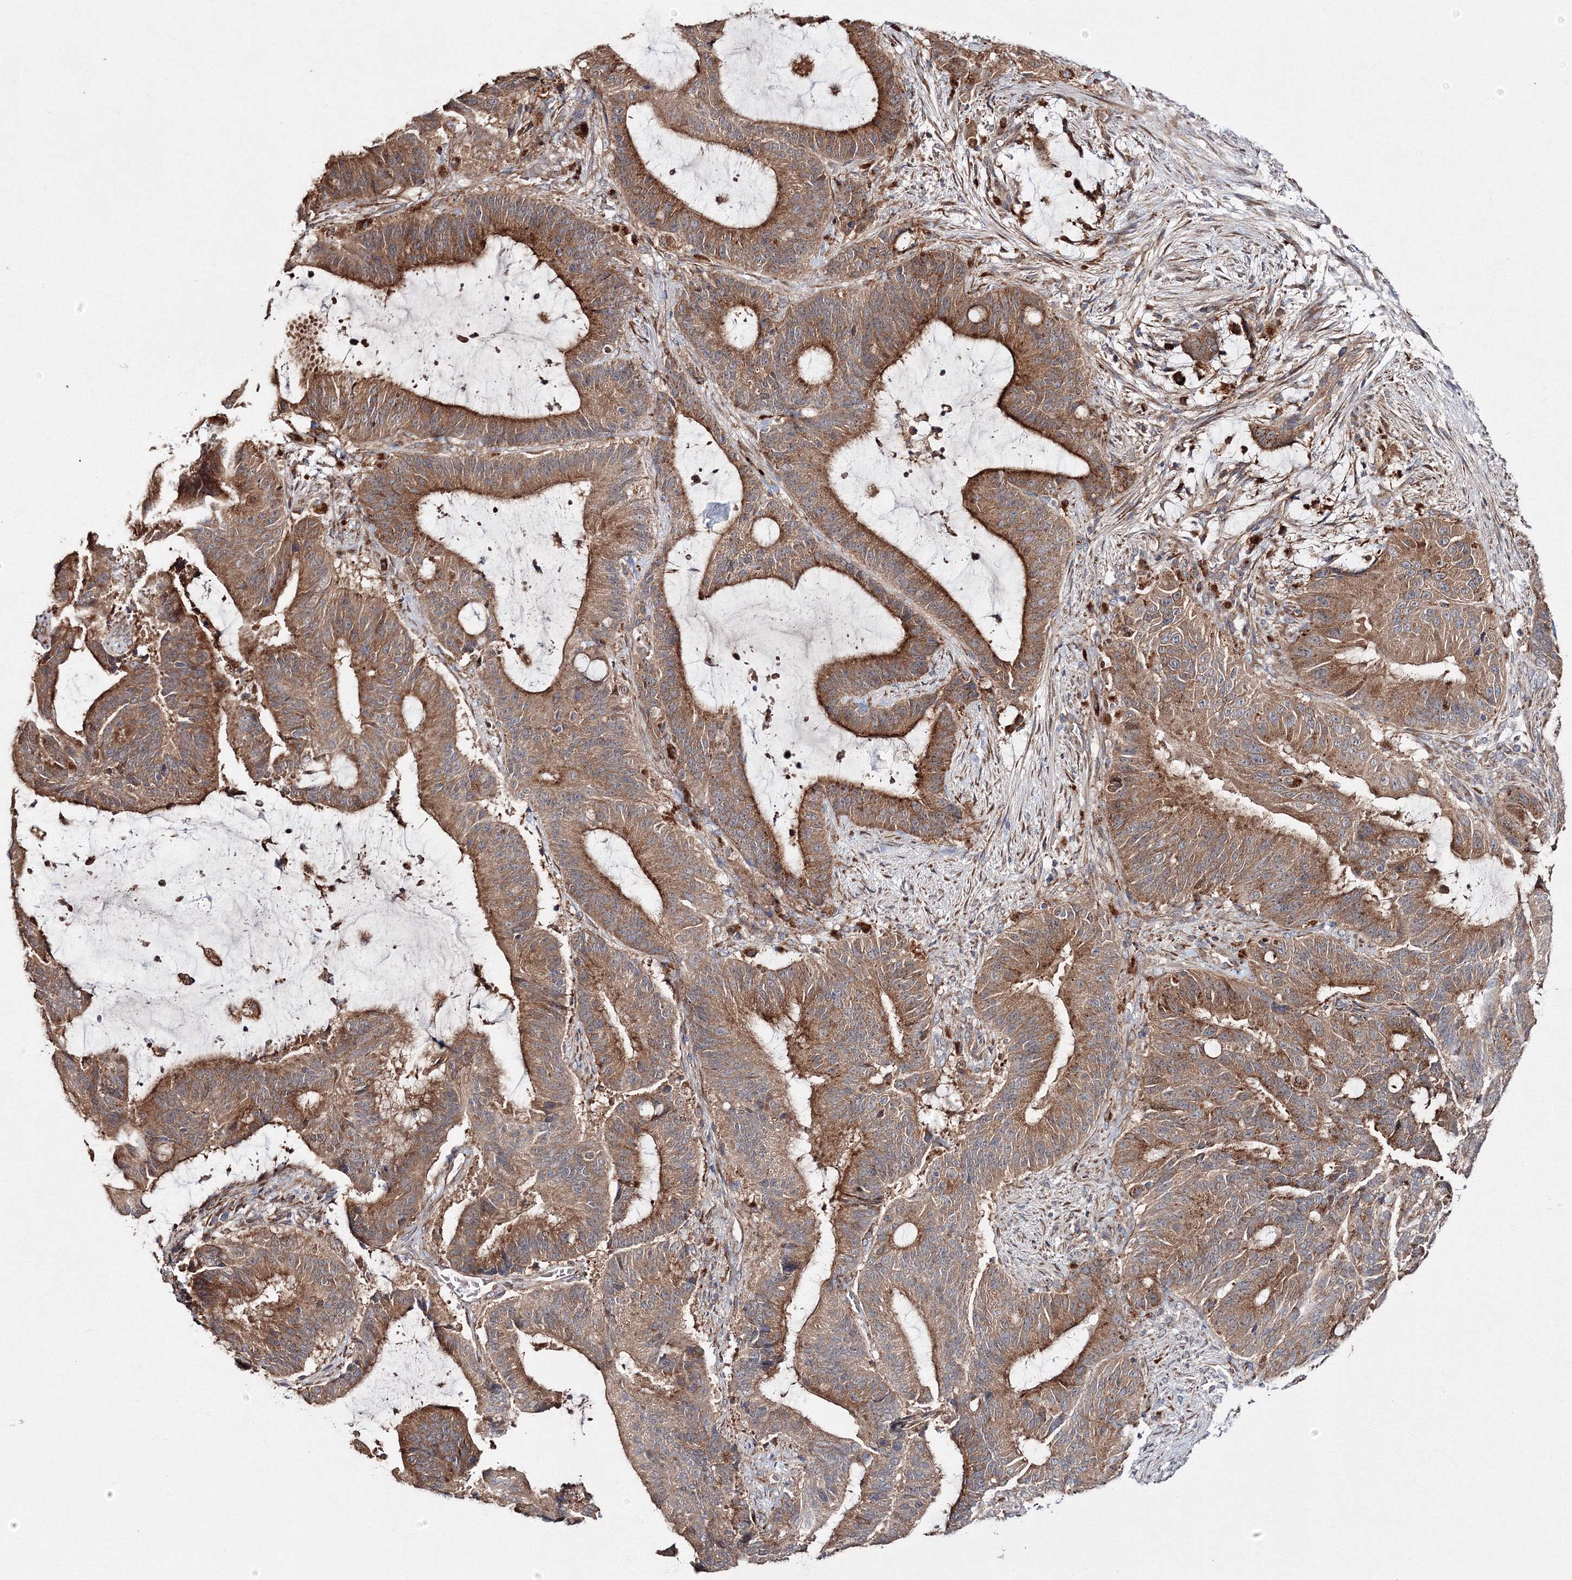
{"staining": {"intensity": "moderate", "quantity": ">75%", "location": "cytoplasmic/membranous"}, "tissue": "liver cancer", "cell_type": "Tumor cells", "image_type": "cancer", "snomed": [{"axis": "morphology", "description": "Normal tissue, NOS"}, {"axis": "morphology", "description": "Cholangiocarcinoma"}, {"axis": "topography", "description": "Liver"}, {"axis": "topography", "description": "Peripheral nerve tissue"}], "caption": "DAB immunohistochemical staining of human cholangiocarcinoma (liver) exhibits moderate cytoplasmic/membranous protein positivity in approximately >75% of tumor cells.", "gene": "DDO", "patient": {"sex": "female", "age": 73}}